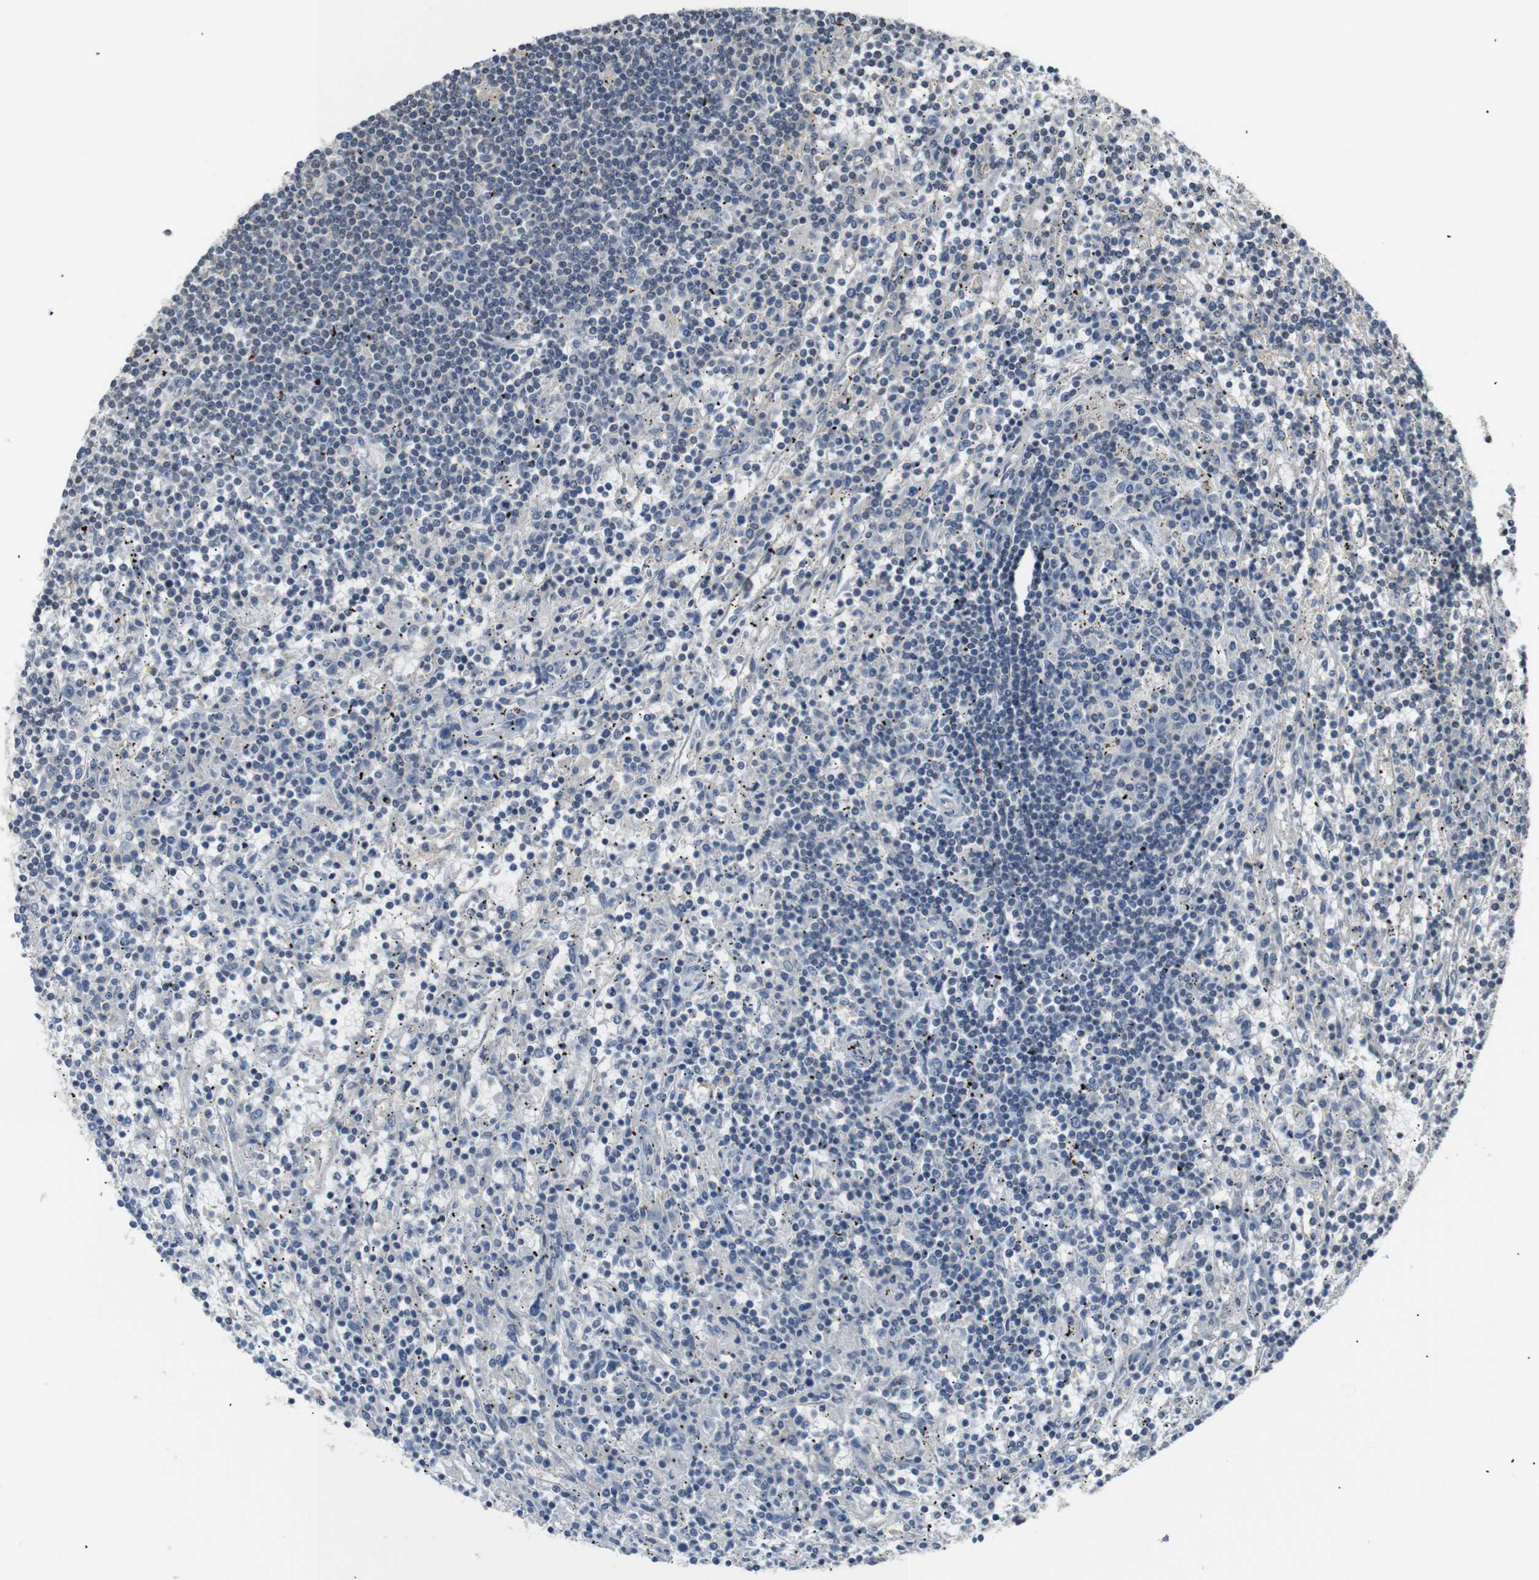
{"staining": {"intensity": "negative", "quantity": "none", "location": "none"}, "tissue": "lymphoma", "cell_type": "Tumor cells", "image_type": "cancer", "snomed": [{"axis": "morphology", "description": "Malignant lymphoma, non-Hodgkin's type, Low grade"}, {"axis": "topography", "description": "Spleen"}], "caption": "Immunohistochemical staining of lymphoma demonstrates no significant positivity in tumor cells.", "gene": "SFN", "patient": {"sex": "male", "age": 76}}